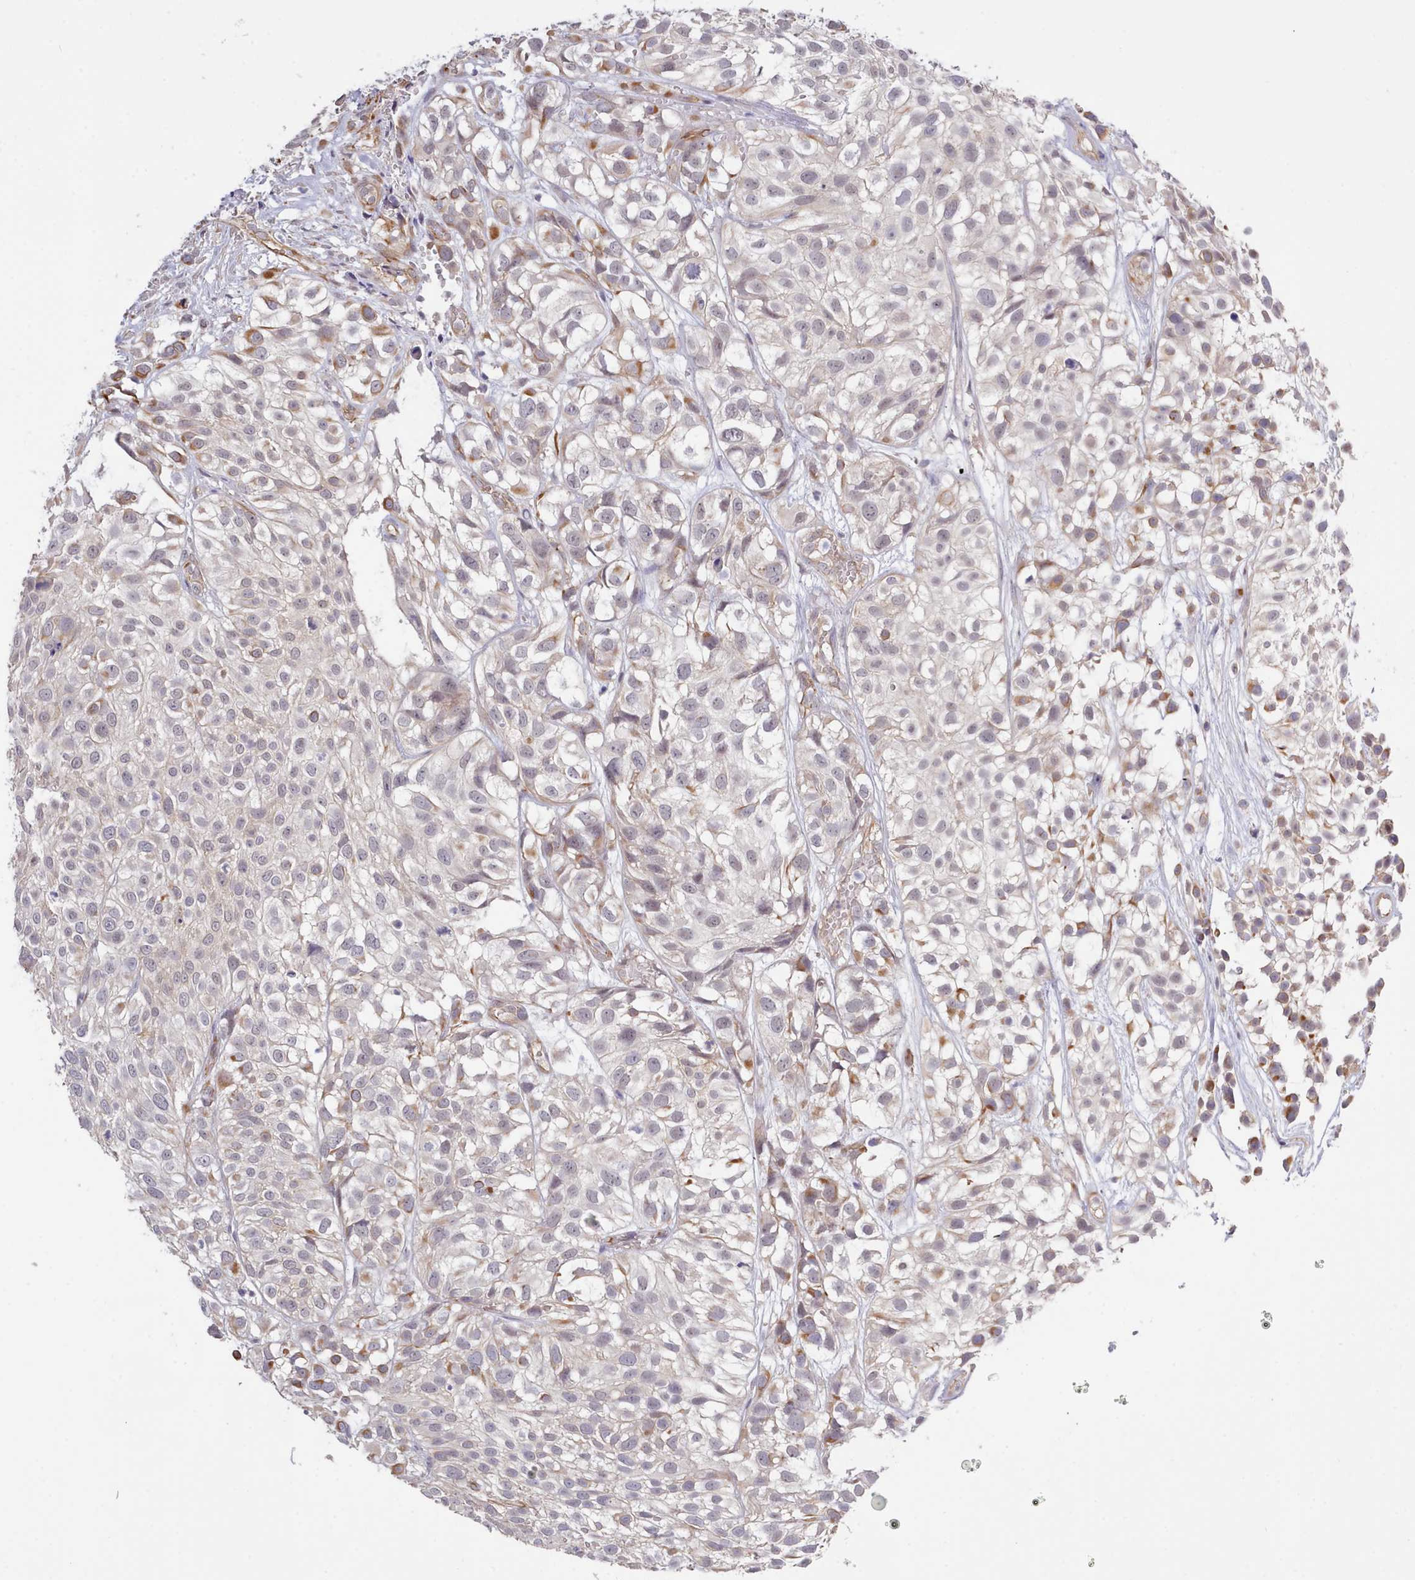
{"staining": {"intensity": "weak", "quantity": "25%-75%", "location": "nuclear"}, "tissue": "urothelial cancer", "cell_type": "Tumor cells", "image_type": "cancer", "snomed": [{"axis": "morphology", "description": "Urothelial carcinoma, High grade"}, {"axis": "topography", "description": "Urinary bladder"}], "caption": "IHC (DAB (3,3'-diaminobenzidine)) staining of human urothelial cancer reveals weak nuclear protein expression in approximately 25%-75% of tumor cells. (DAB (3,3'-diaminobenzidine) IHC with brightfield microscopy, high magnification).", "gene": "ZC3H13", "patient": {"sex": "male", "age": 56}}